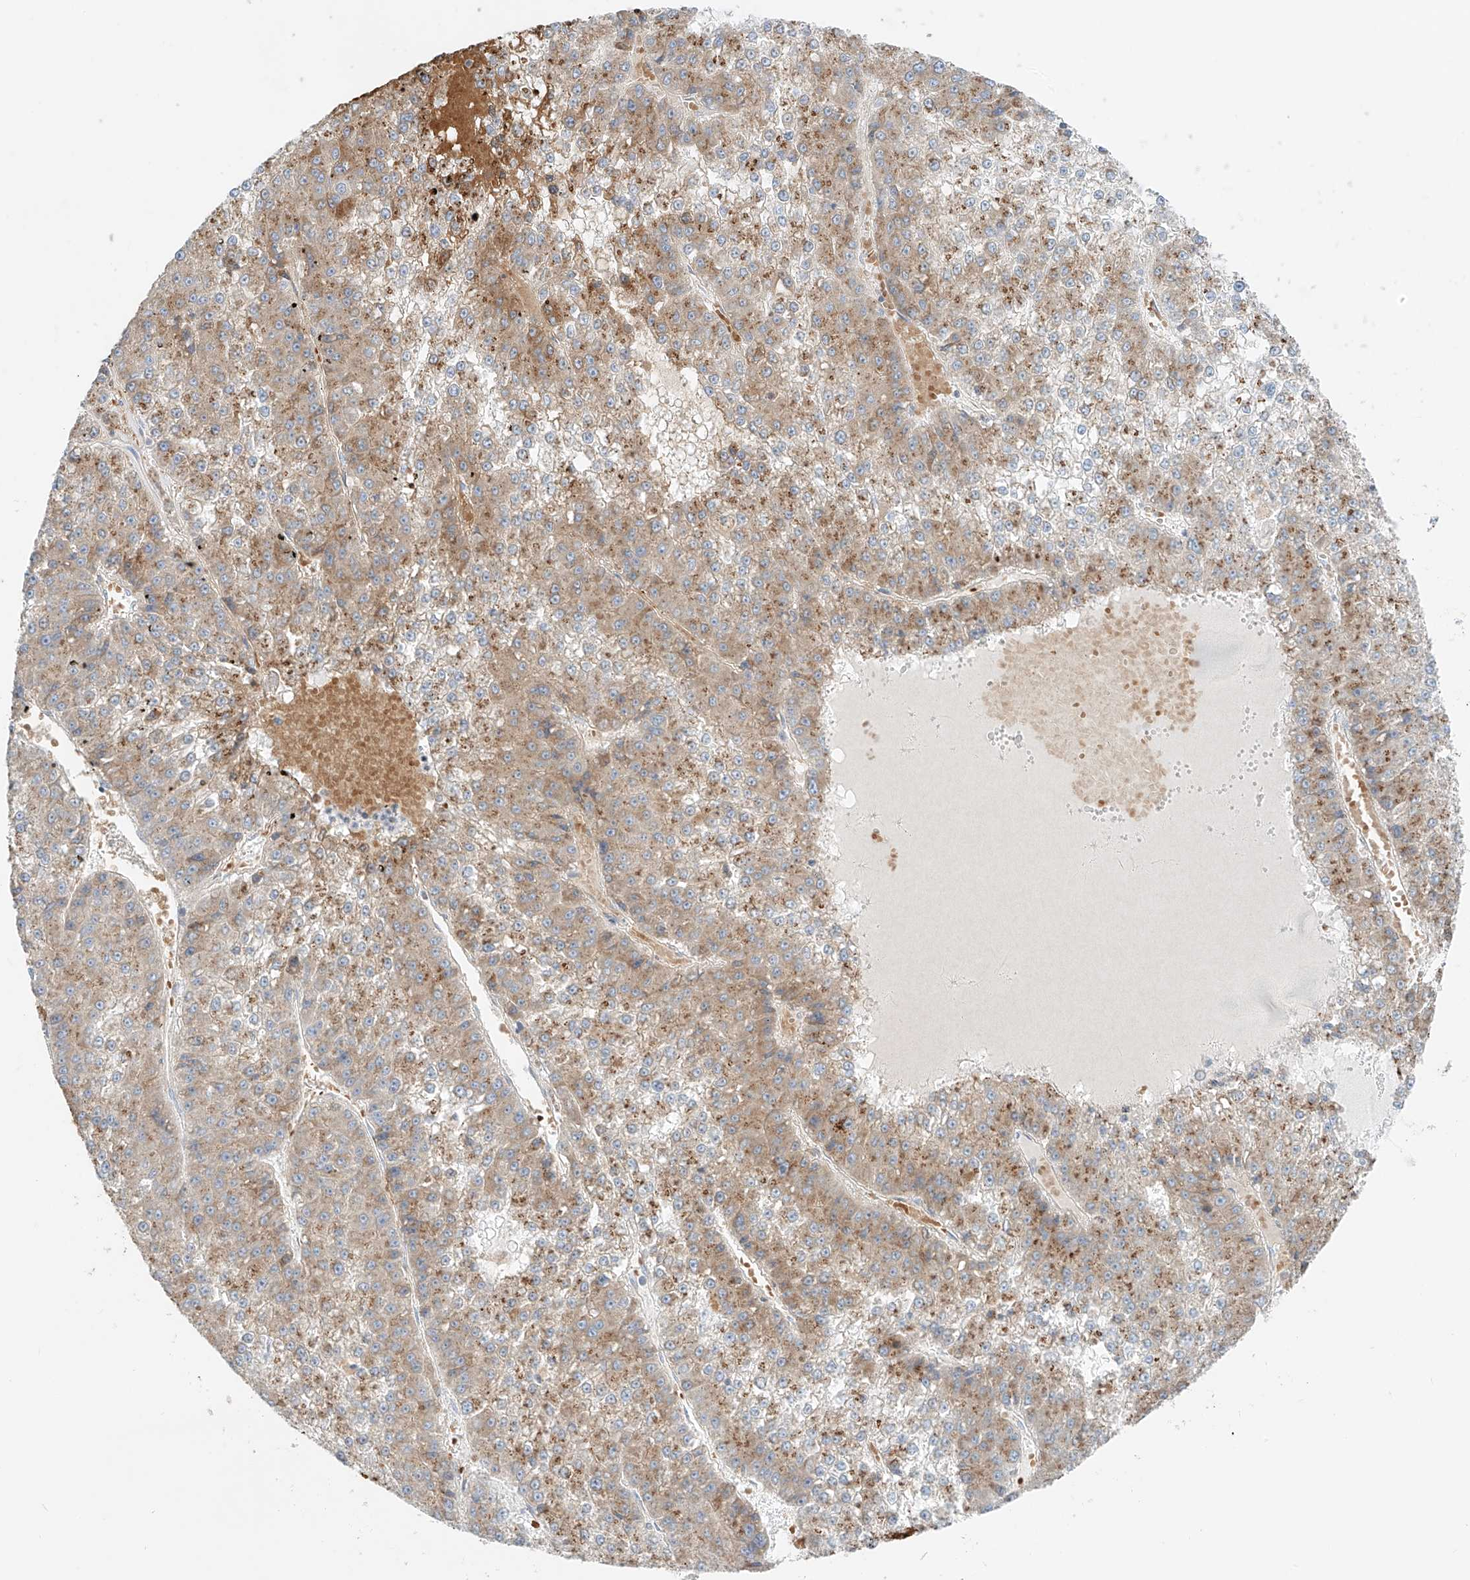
{"staining": {"intensity": "weak", "quantity": "25%-75%", "location": "cytoplasmic/membranous"}, "tissue": "liver cancer", "cell_type": "Tumor cells", "image_type": "cancer", "snomed": [{"axis": "morphology", "description": "Carcinoma, Hepatocellular, NOS"}, {"axis": "topography", "description": "Liver"}], "caption": "A low amount of weak cytoplasmic/membranous positivity is appreciated in approximately 25%-75% of tumor cells in hepatocellular carcinoma (liver) tissue.", "gene": "EIPR1", "patient": {"sex": "female", "age": 73}}